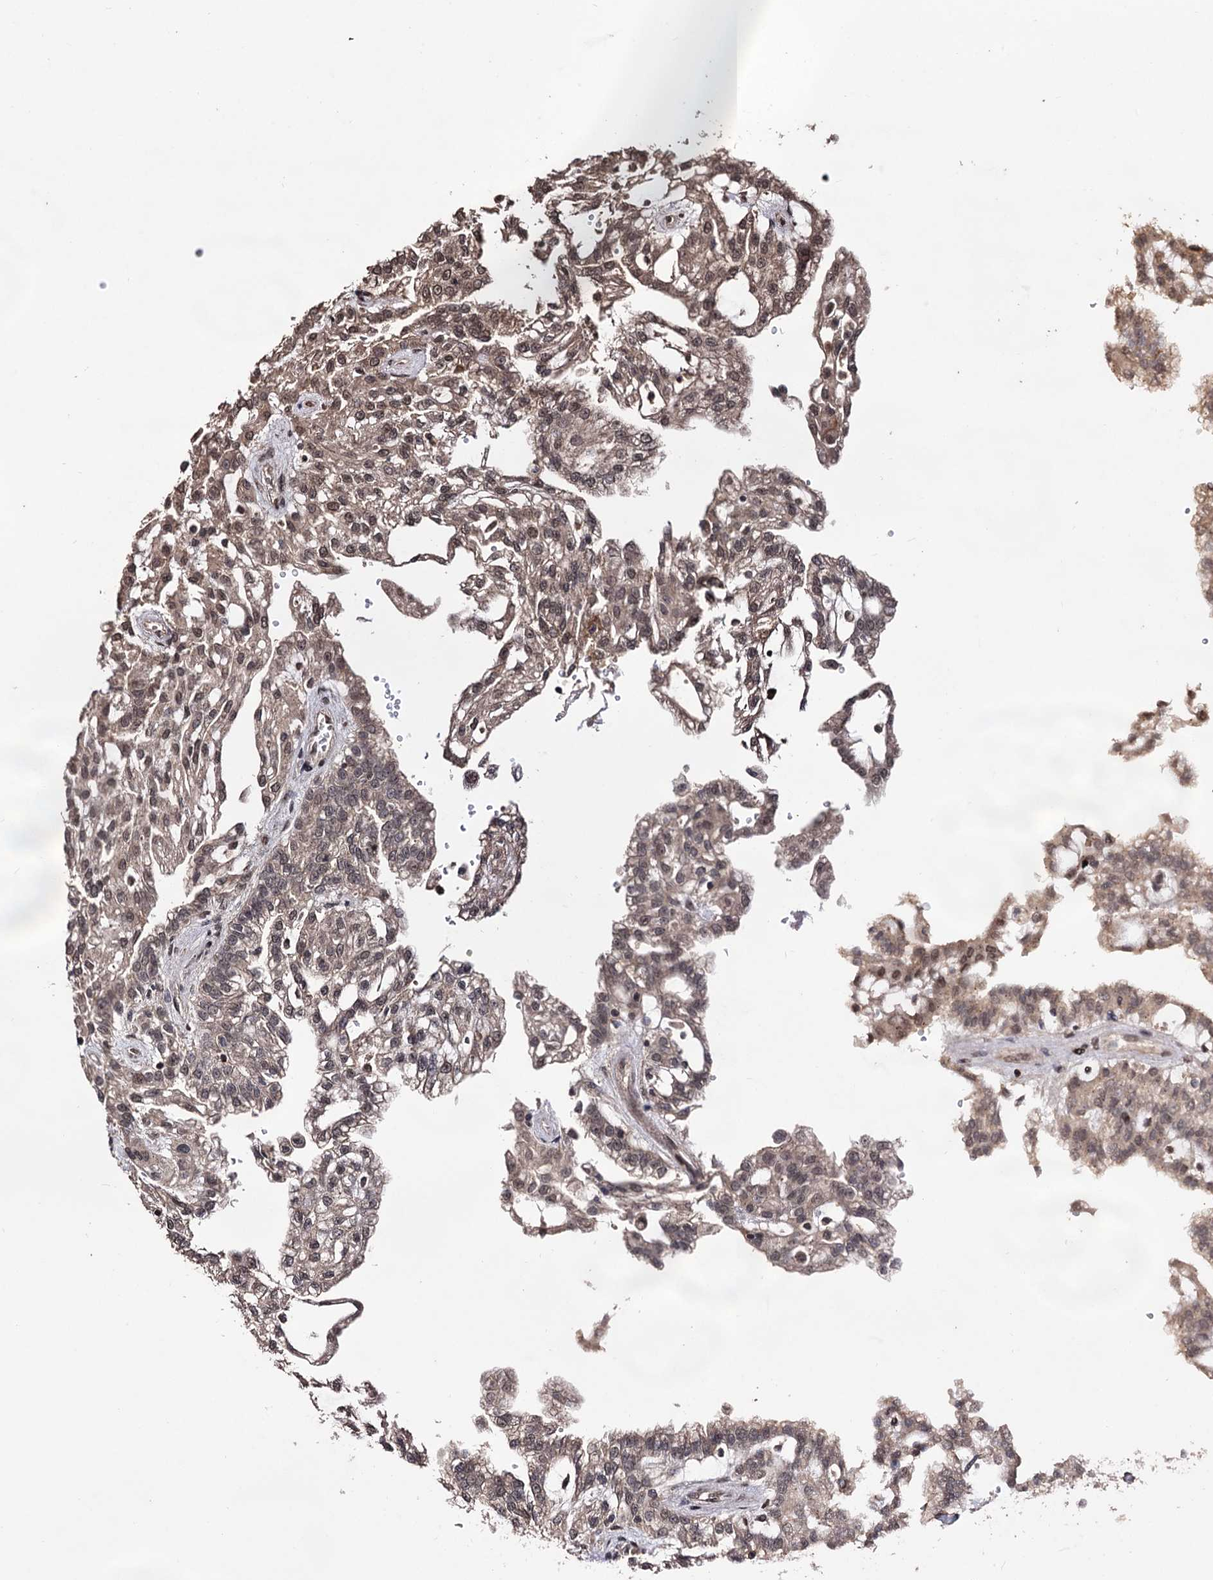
{"staining": {"intensity": "weak", "quantity": ">75%", "location": "cytoplasmic/membranous,nuclear"}, "tissue": "renal cancer", "cell_type": "Tumor cells", "image_type": "cancer", "snomed": [{"axis": "morphology", "description": "Adenocarcinoma, NOS"}, {"axis": "topography", "description": "Kidney"}], "caption": "Renal cancer (adenocarcinoma) was stained to show a protein in brown. There is low levels of weak cytoplasmic/membranous and nuclear positivity in approximately >75% of tumor cells.", "gene": "KLF5", "patient": {"sex": "male", "age": 63}}